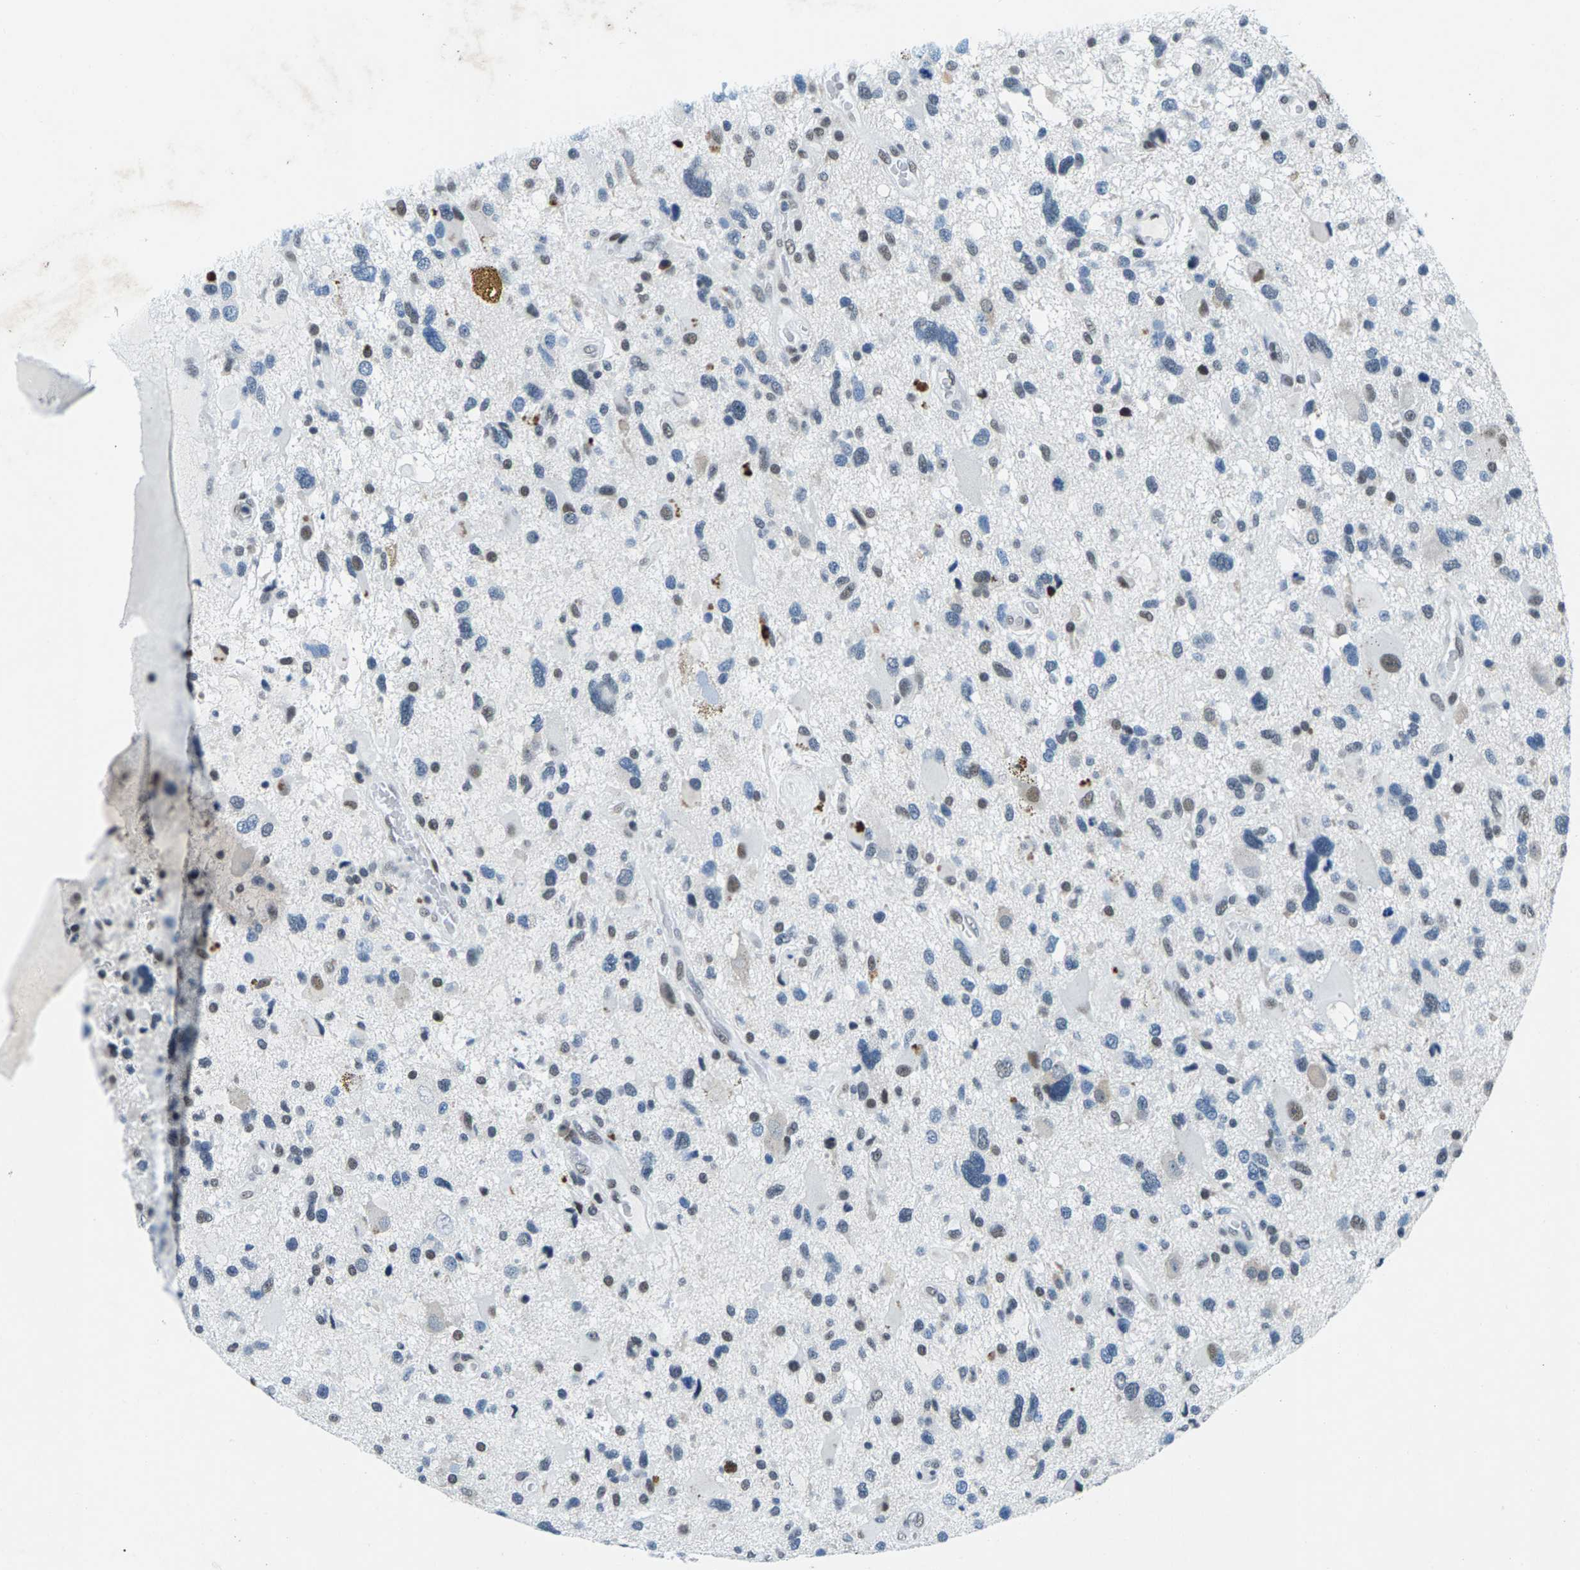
{"staining": {"intensity": "moderate", "quantity": "<25%", "location": "nuclear"}, "tissue": "glioma", "cell_type": "Tumor cells", "image_type": "cancer", "snomed": [{"axis": "morphology", "description": "Glioma, malignant, High grade"}, {"axis": "topography", "description": "Brain"}], "caption": "Tumor cells show low levels of moderate nuclear positivity in about <25% of cells in human glioma. Nuclei are stained in blue.", "gene": "ATF2", "patient": {"sex": "male", "age": 33}}